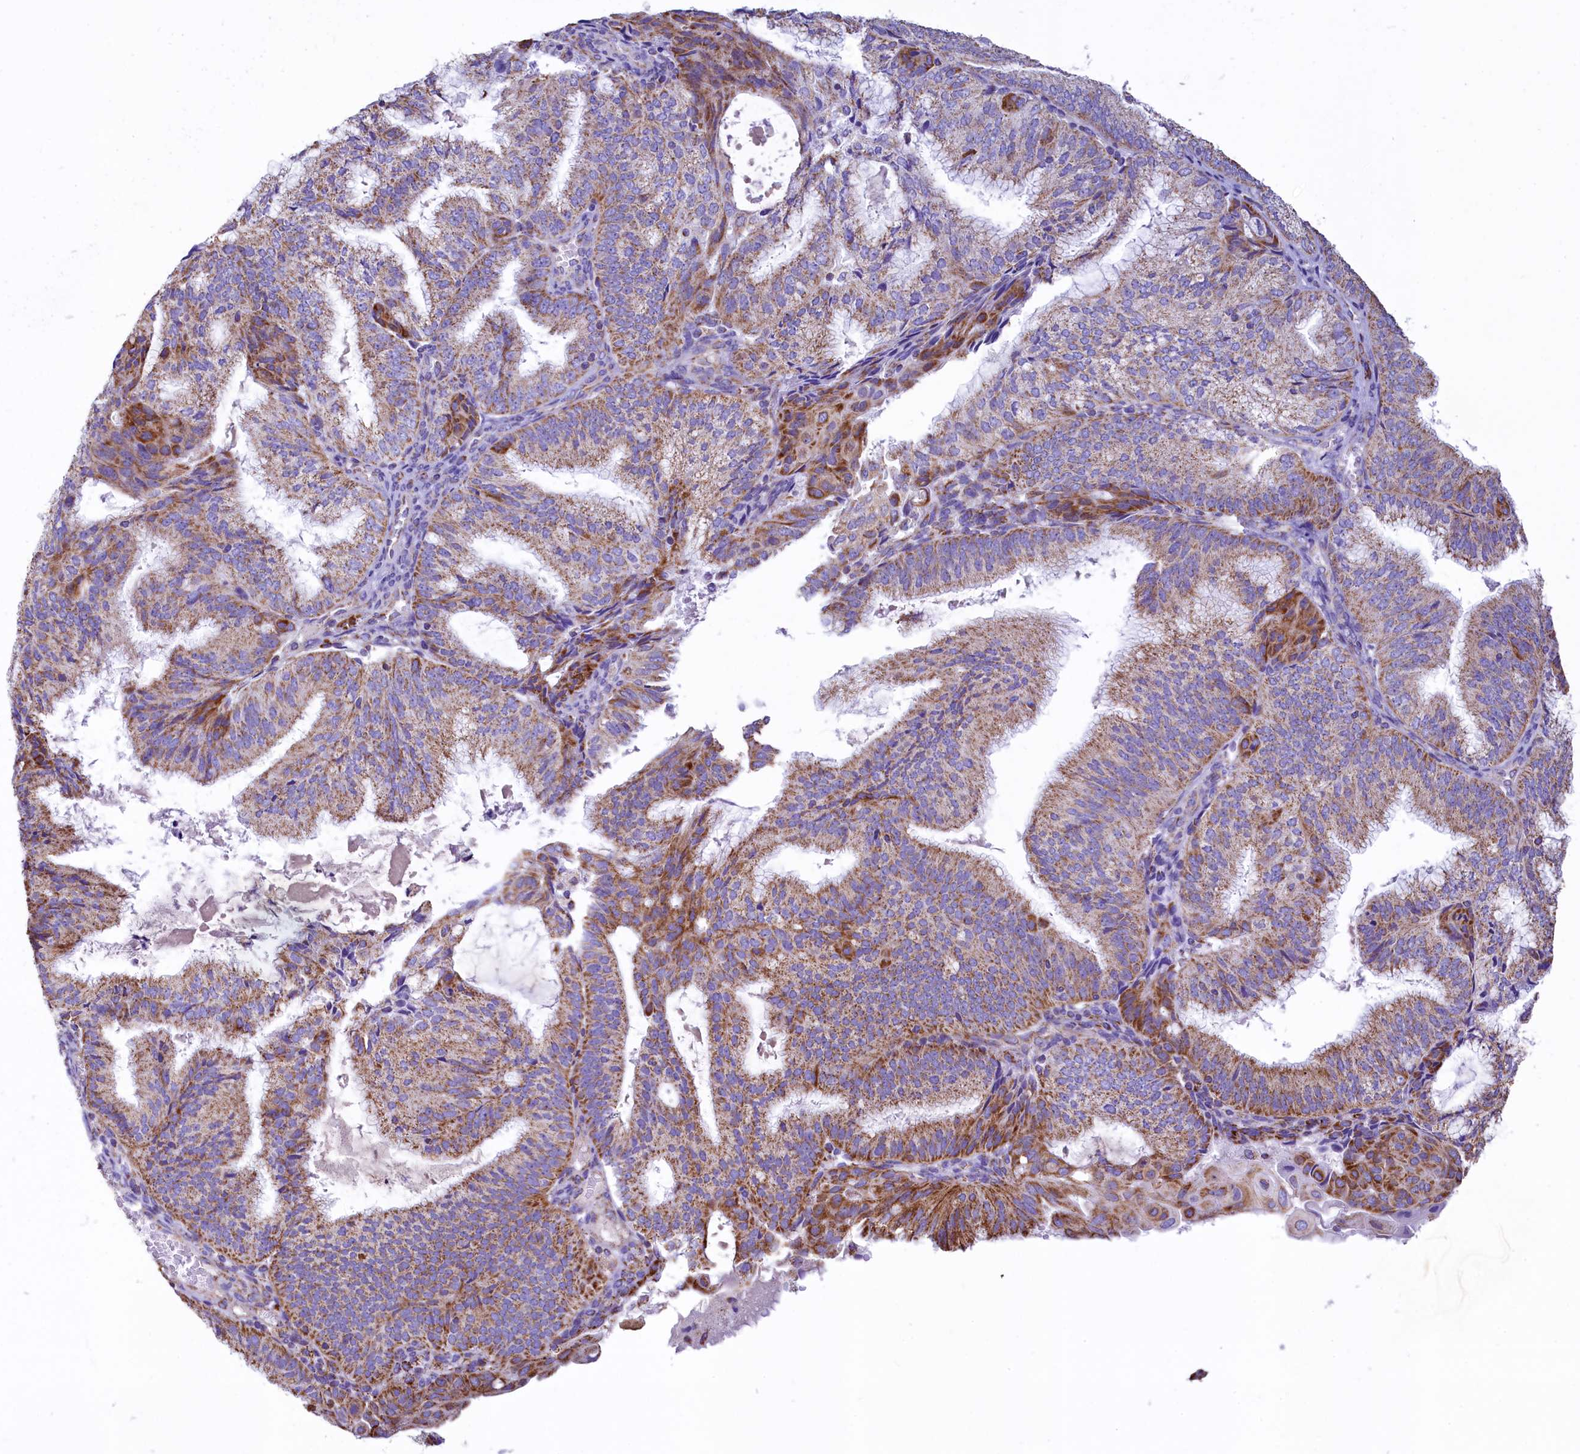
{"staining": {"intensity": "moderate", "quantity": ">75%", "location": "cytoplasmic/membranous"}, "tissue": "endometrial cancer", "cell_type": "Tumor cells", "image_type": "cancer", "snomed": [{"axis": "morphology", "description": "Adenocarcinoma, NOS"}, {"axis": "topography", "description": "Endometrium"}], "caption": "Endometrial cancer stained with a brown dye shows moderate cytoplasmic/membranous positive positivity in about >75% of tumor cells.", "gene": "IDH3A", "patient": {"sex": "female", "age": 49}}